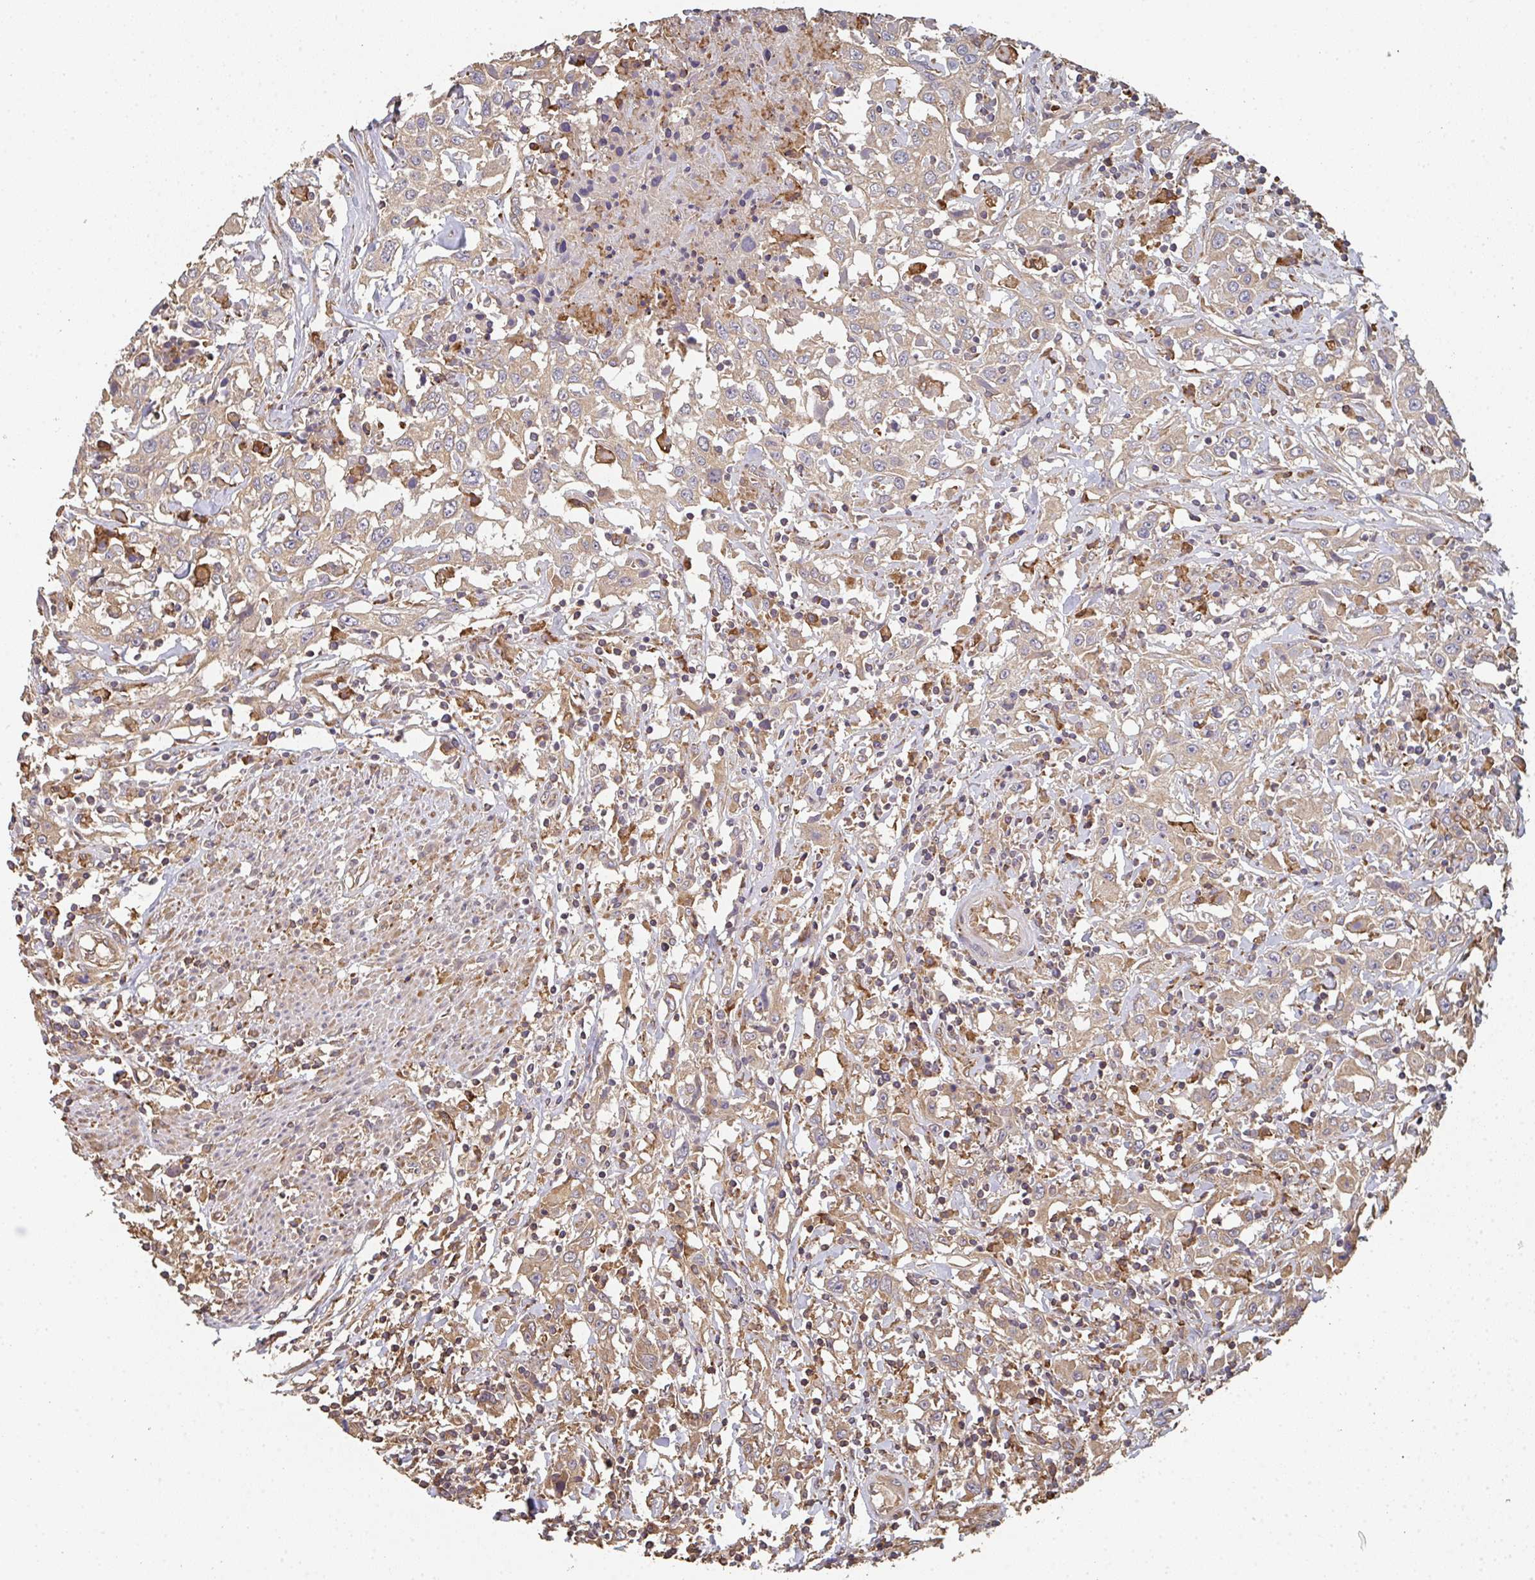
{"staining": {"intensity": "moderate", "quantity": ">75%", "location": "cytoplasmic/membranous"}, "tissue": "urothelial cancer", "cell_type": "Tumor cells", "image_type": "cancer", "snomed": [{"axis": "morphology", "description": "Urothelial carcinoma, High grade"}, {"axis": "topography", "description": "Urinary bladder"}], "caption": "Immunohistochemical staining of human urothelial cancer exhibits medium levels of moderate cytoplasmic/membranous protein positivity in approximately >75% of tumor cells.", "gene": "POLG", "patient": {"sex": "male", "age": 61}}